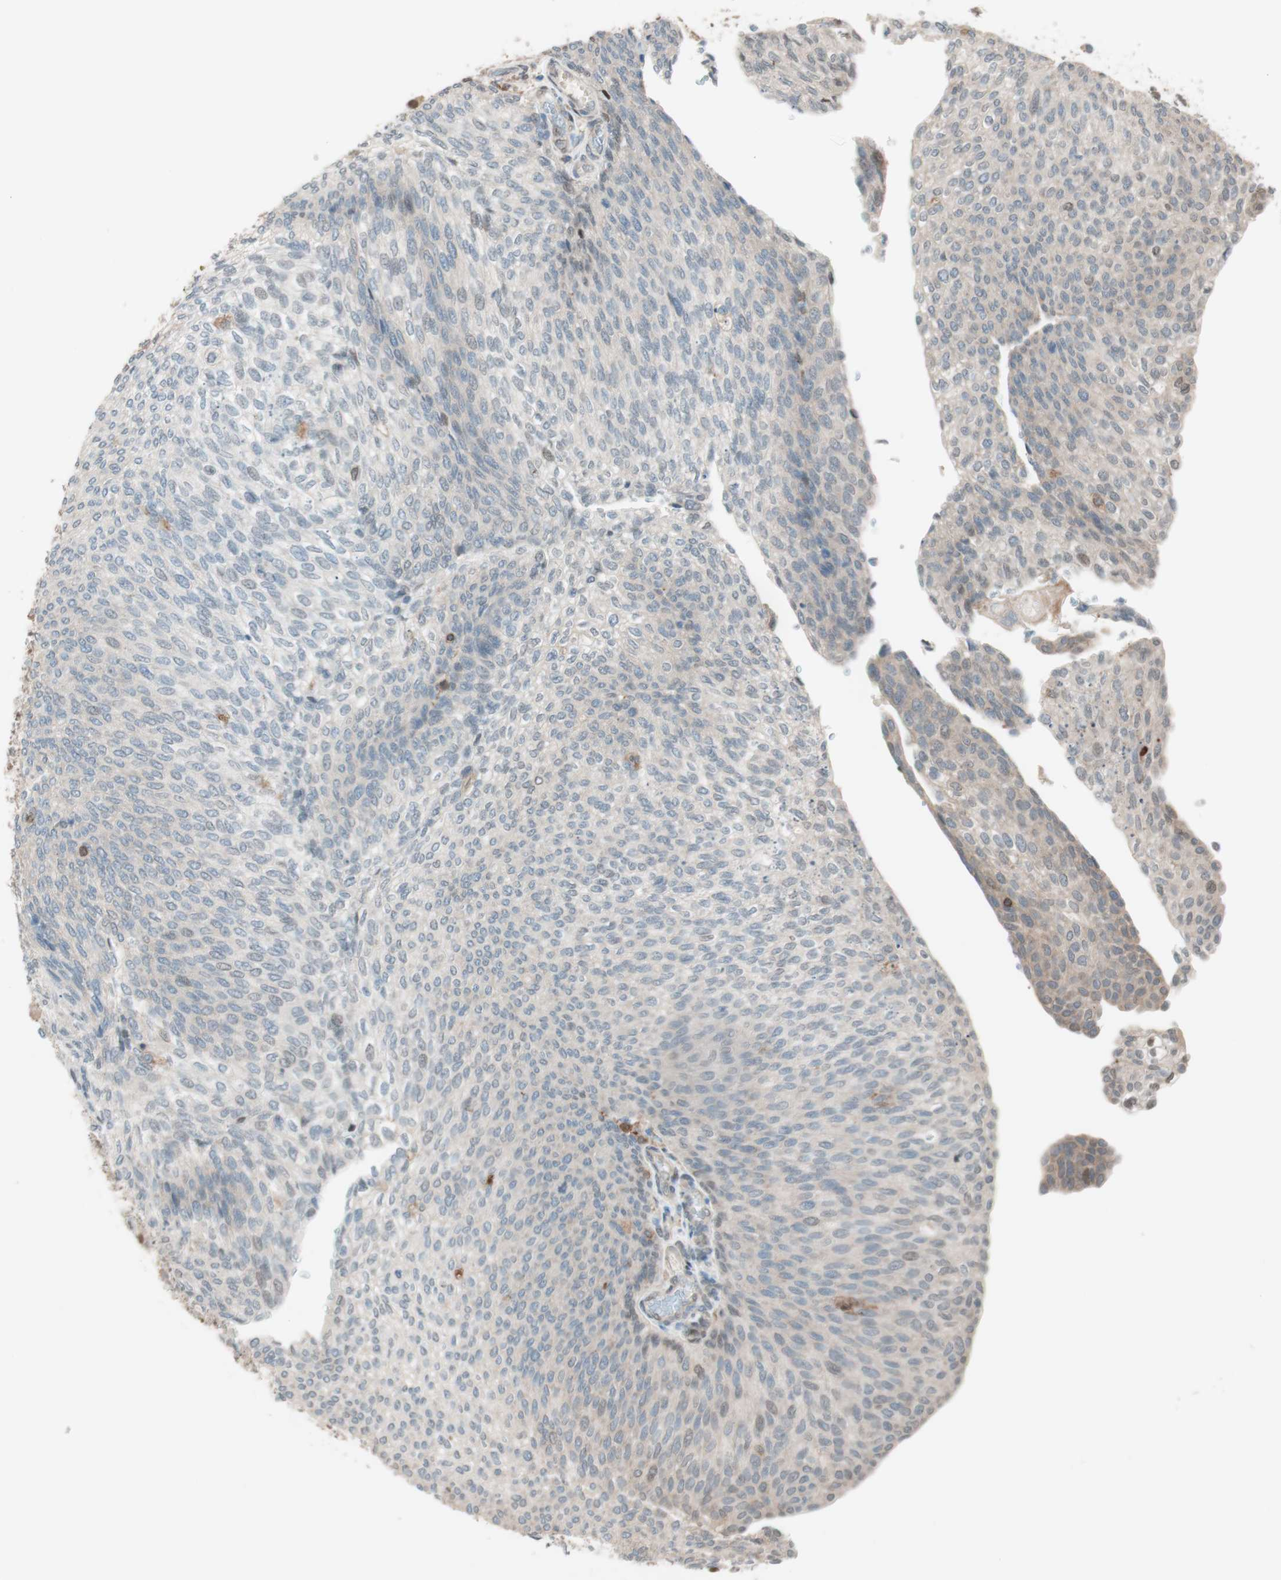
{"staining": {"intensity": "weak", "quantity": "25%-75%", "location": "cytoplasmic/membranous"}, "tissue": "urothelial cancer", "cell_type": "Tumor cells", "image_type": "cancer", "snomed": [{"axis": "morphology", "description": "Urothelial carcinoma, Low grade"}, {"axis": "topography", "description": "Urinary bladder"}], "caption": "Protein staining by immunohistochemistry shows weak cytoplasmic/membranous staining in about 25%-75% of tumor cells in urothelial cancer. The staining was performed using DAB to visualize the protein expression in brown, while the nuclei were stained in blue with hematoxylin (Magnification: 20x).", "gene": "BIN1", "patient": {"sex": "female", "age": 79}}